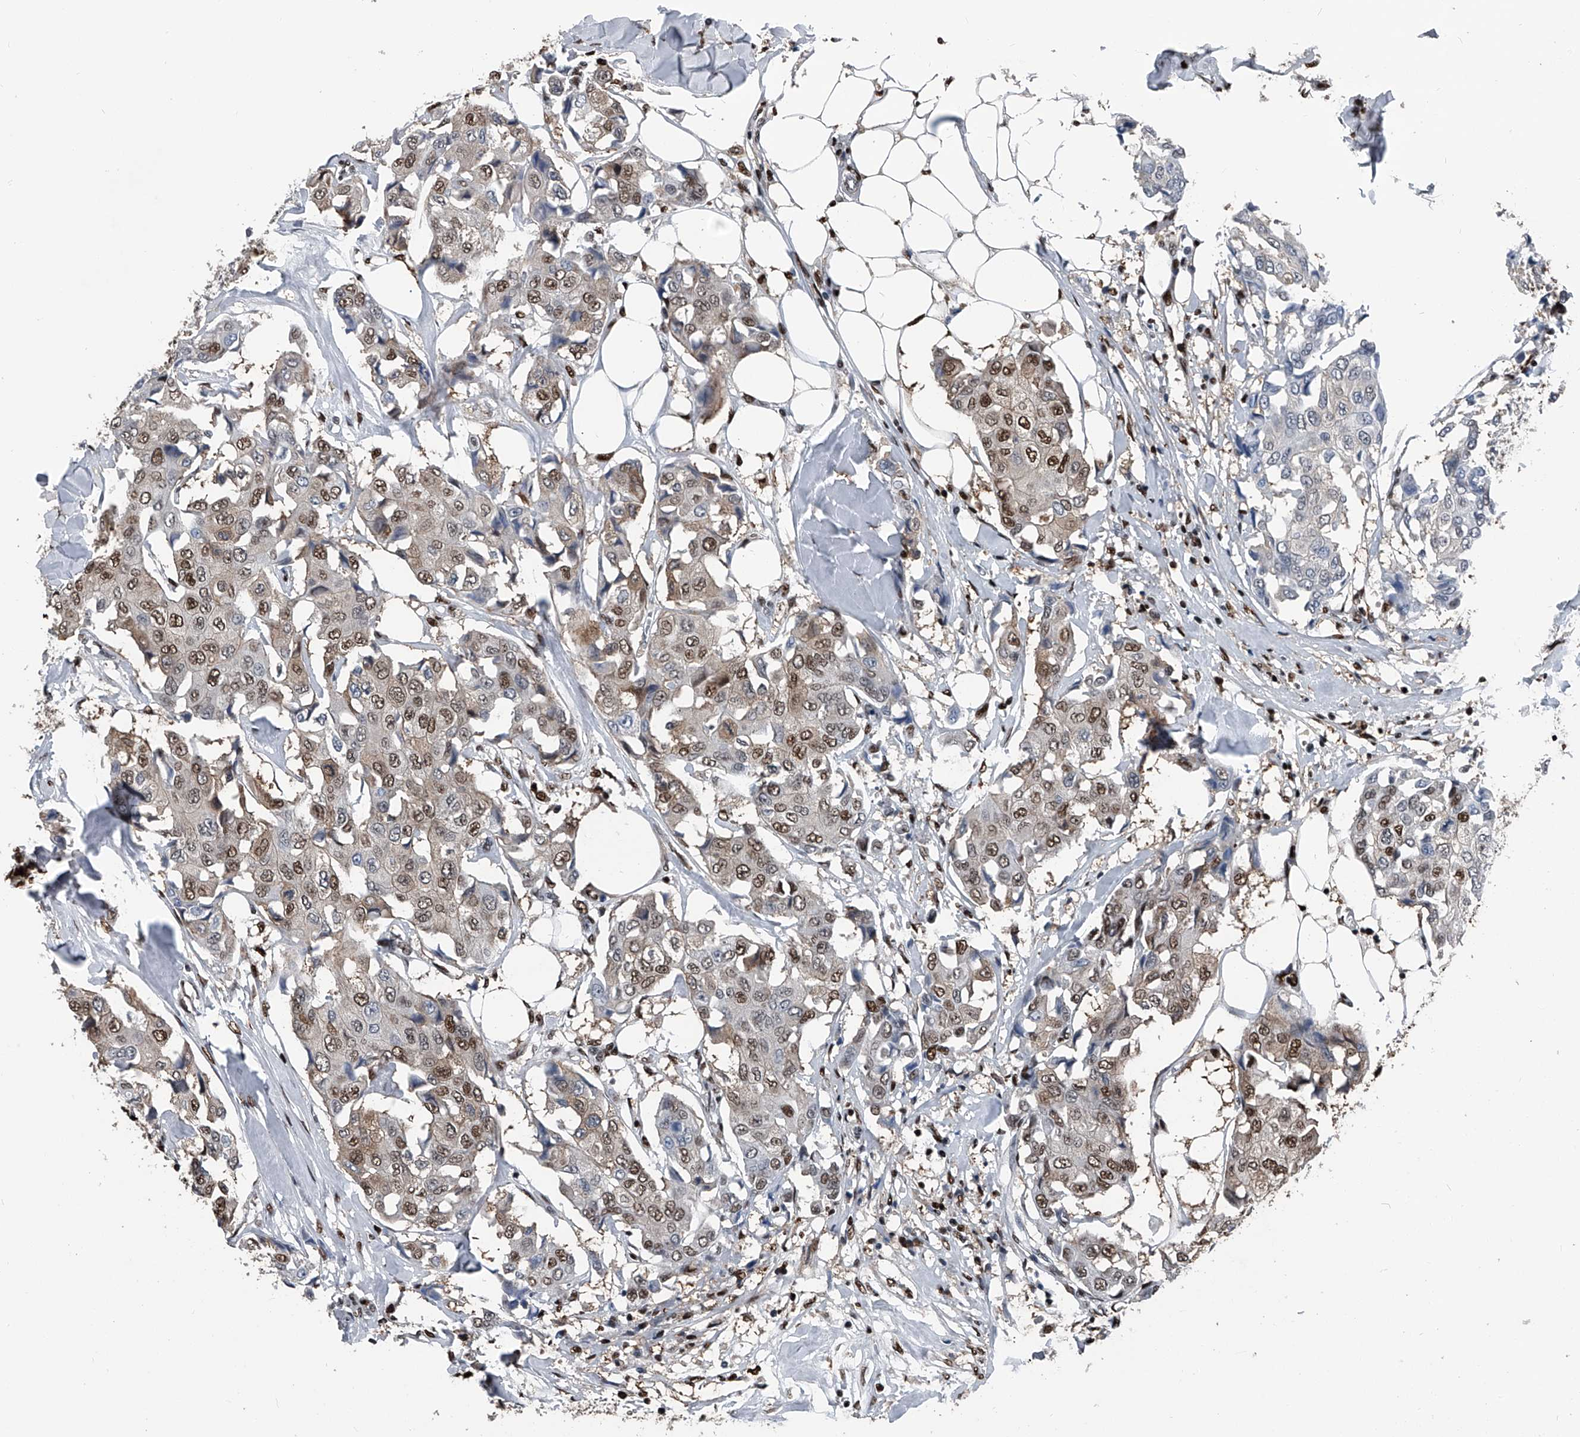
{"staining": {"intensity": "moderate", "quantity": ">75%", "location": "nuclear"}, "tissue": "breast cancer", "cell_type": "Tumor cells", "image_type": "cancer", "snomed": [{"axis": "morphology", "description": "Duct carcinoma"}, {"axis": "topography", "description": "Breast"}], "caption": "This photomicrograph exhibits breast infiltrating ductal carcinoma stained with immunohistochemistry to label a protein in brown. The nuclear of tumor cells show moderate positivity for the protein. Nuclei are counter-stained blue.", "gene": "FKBP5", "patient": {"sex": "female", "age": 80}}